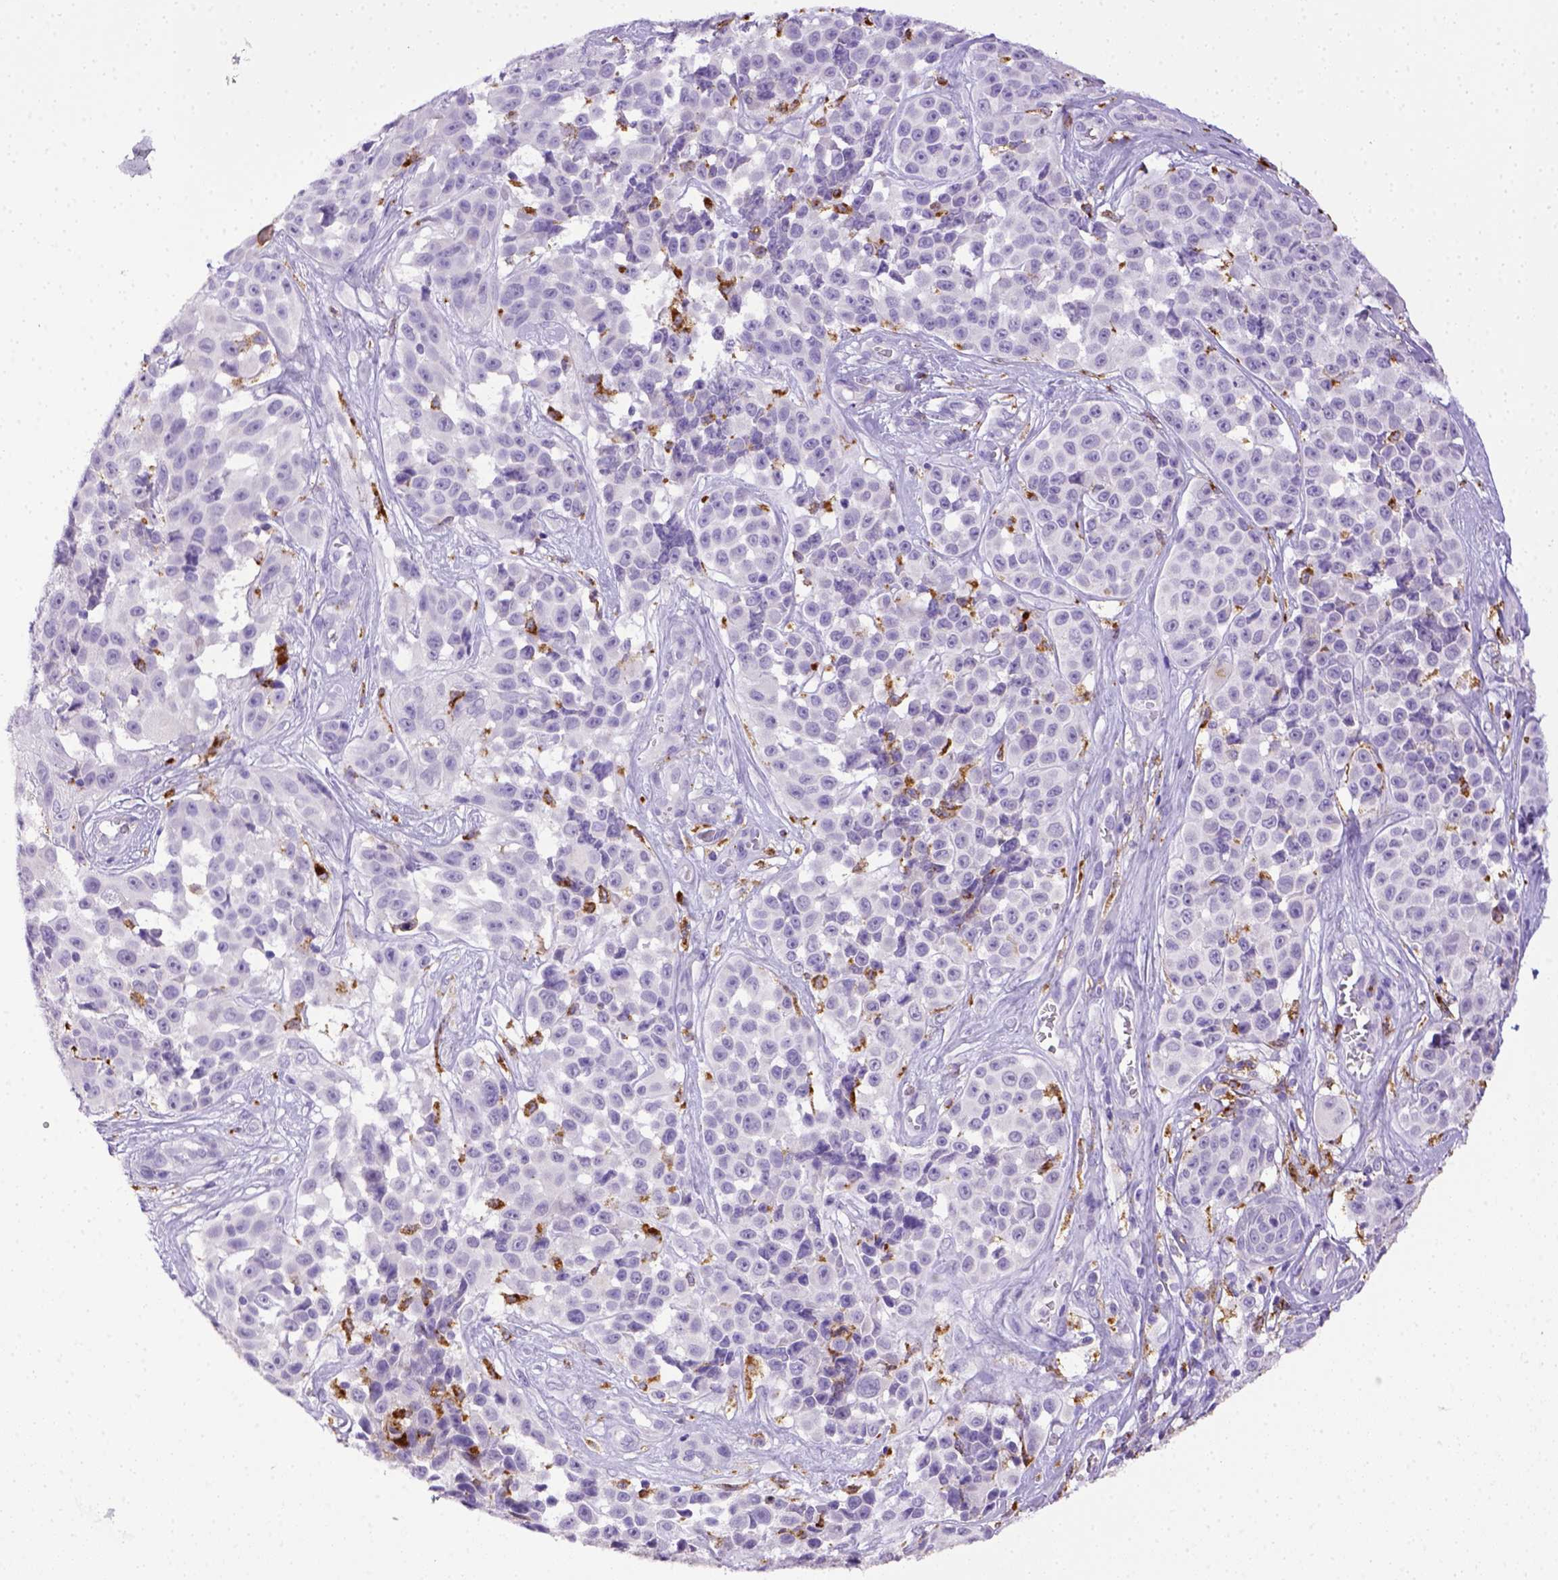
{"staining": {"intensity": "negative", "quantity": "none", "location": "none"}, "tissue": "melanoma", "cell_type": "Tumor cells", "image_type": "cancer", "snomed": [{"axis": "morphology", "description": "Malignant melanoma, NOS"}, {"axis": "topography", "description": "Skin"}], "caption": "IHC of malignant melanoma demonstrates no positivity in tumor cells.", "gene": "CD68", "patient": {"sex": "female", "age": 88}}